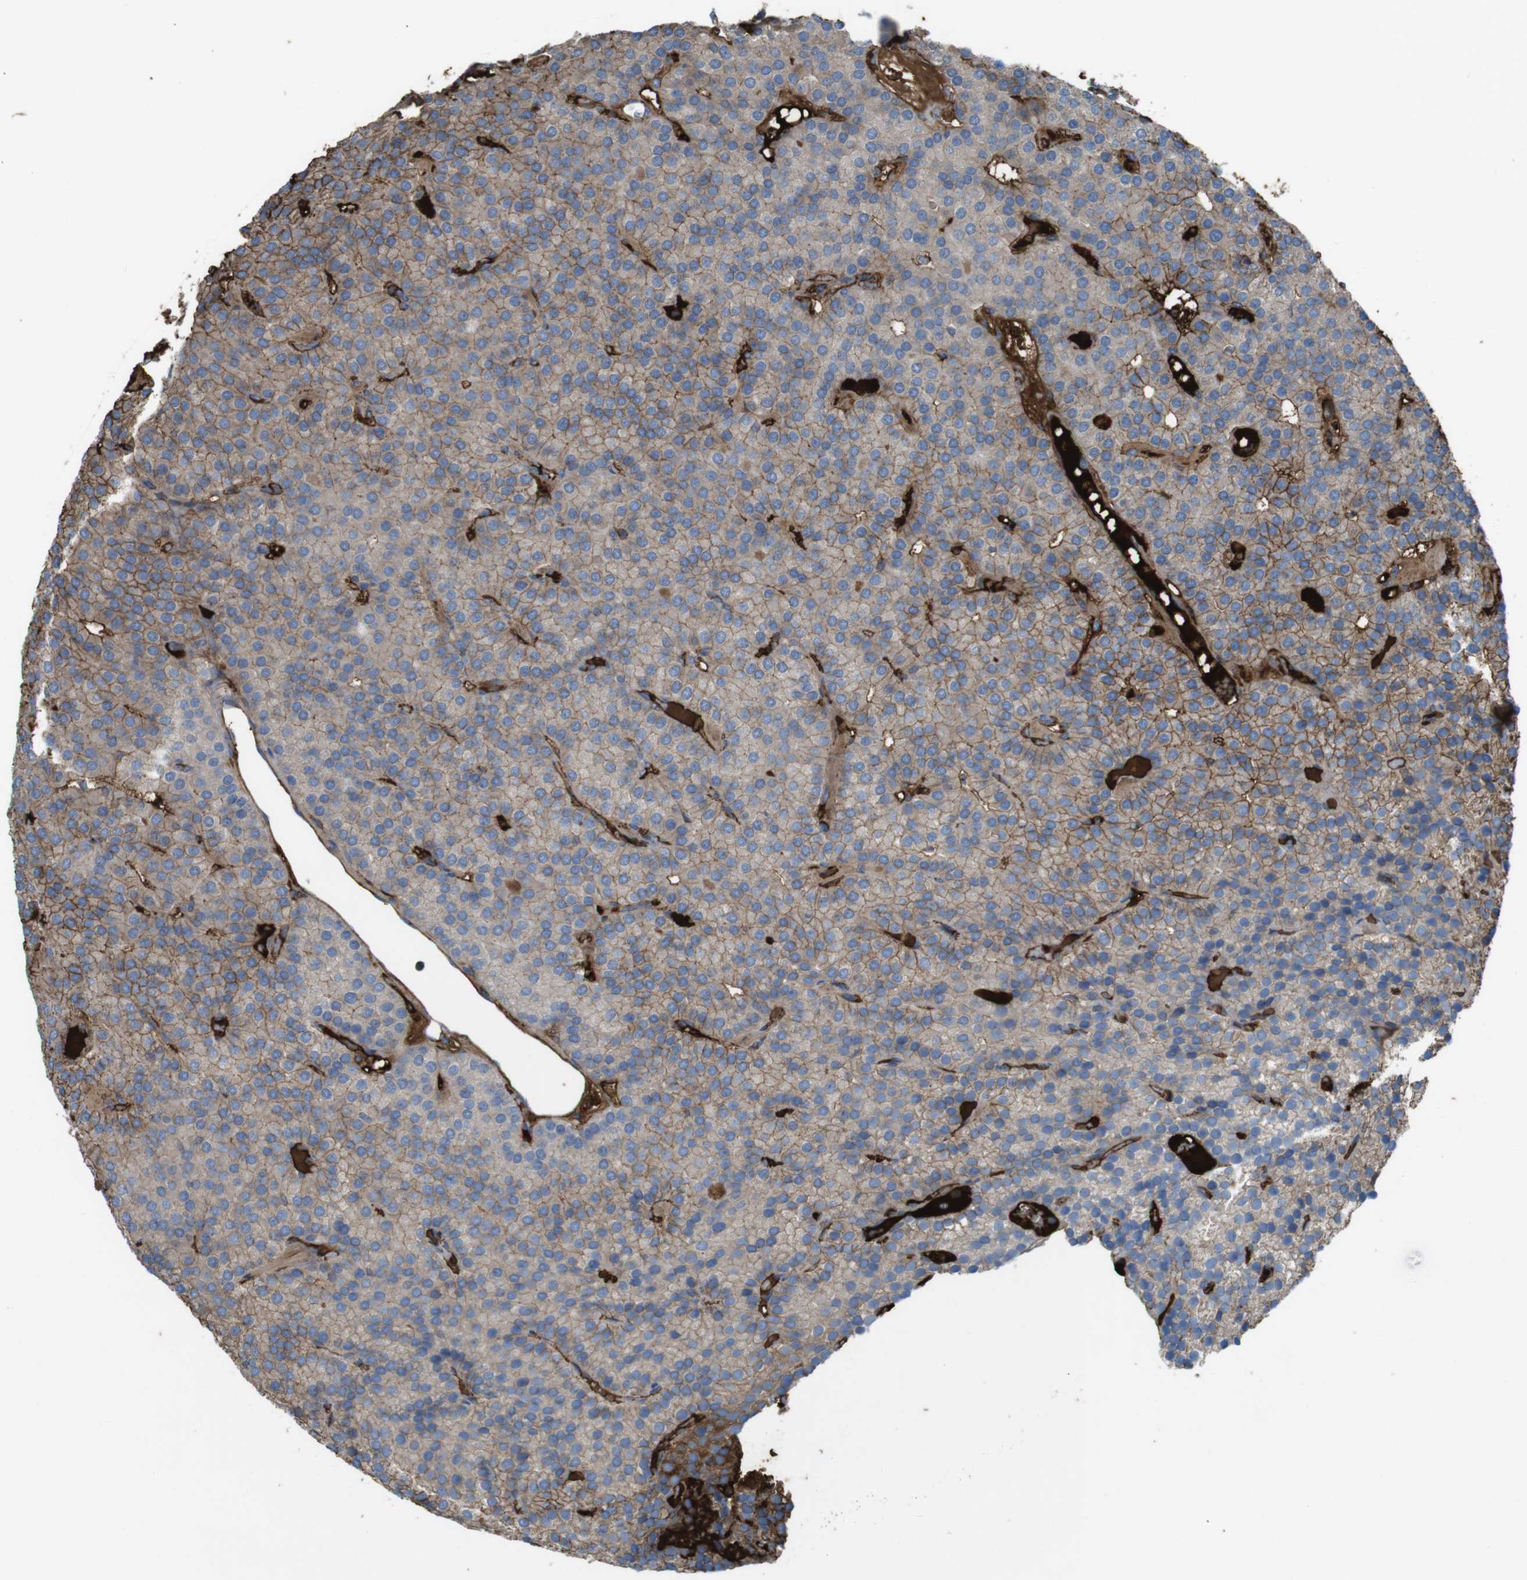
{"staining": {"intensity": "moderate", "quantity": "25%-75%", "location": "cytoplasmic/membranous"}, "tissue": "parathyroid gland", "cell_type": "Glandular cells", "image_type": "normal", "snomed": [{"axis": "morphology", "description": "Normal tissue, NOS"}, {"axis": "morphology", "description": "Adenoma, NOS"}, {"axis": "topography", "description": "Parathyroid gland"}], "caption": "Protein staining shows moderate cytoplasmic/membranous positivity in about 25%-75% of glandular cells in unremarkable parathyroid gland. (Brightfield microscopy of DAB IHC at high magnification).", "gene": "LTBP4", "patient": {"sex": "female", "age": 86}}